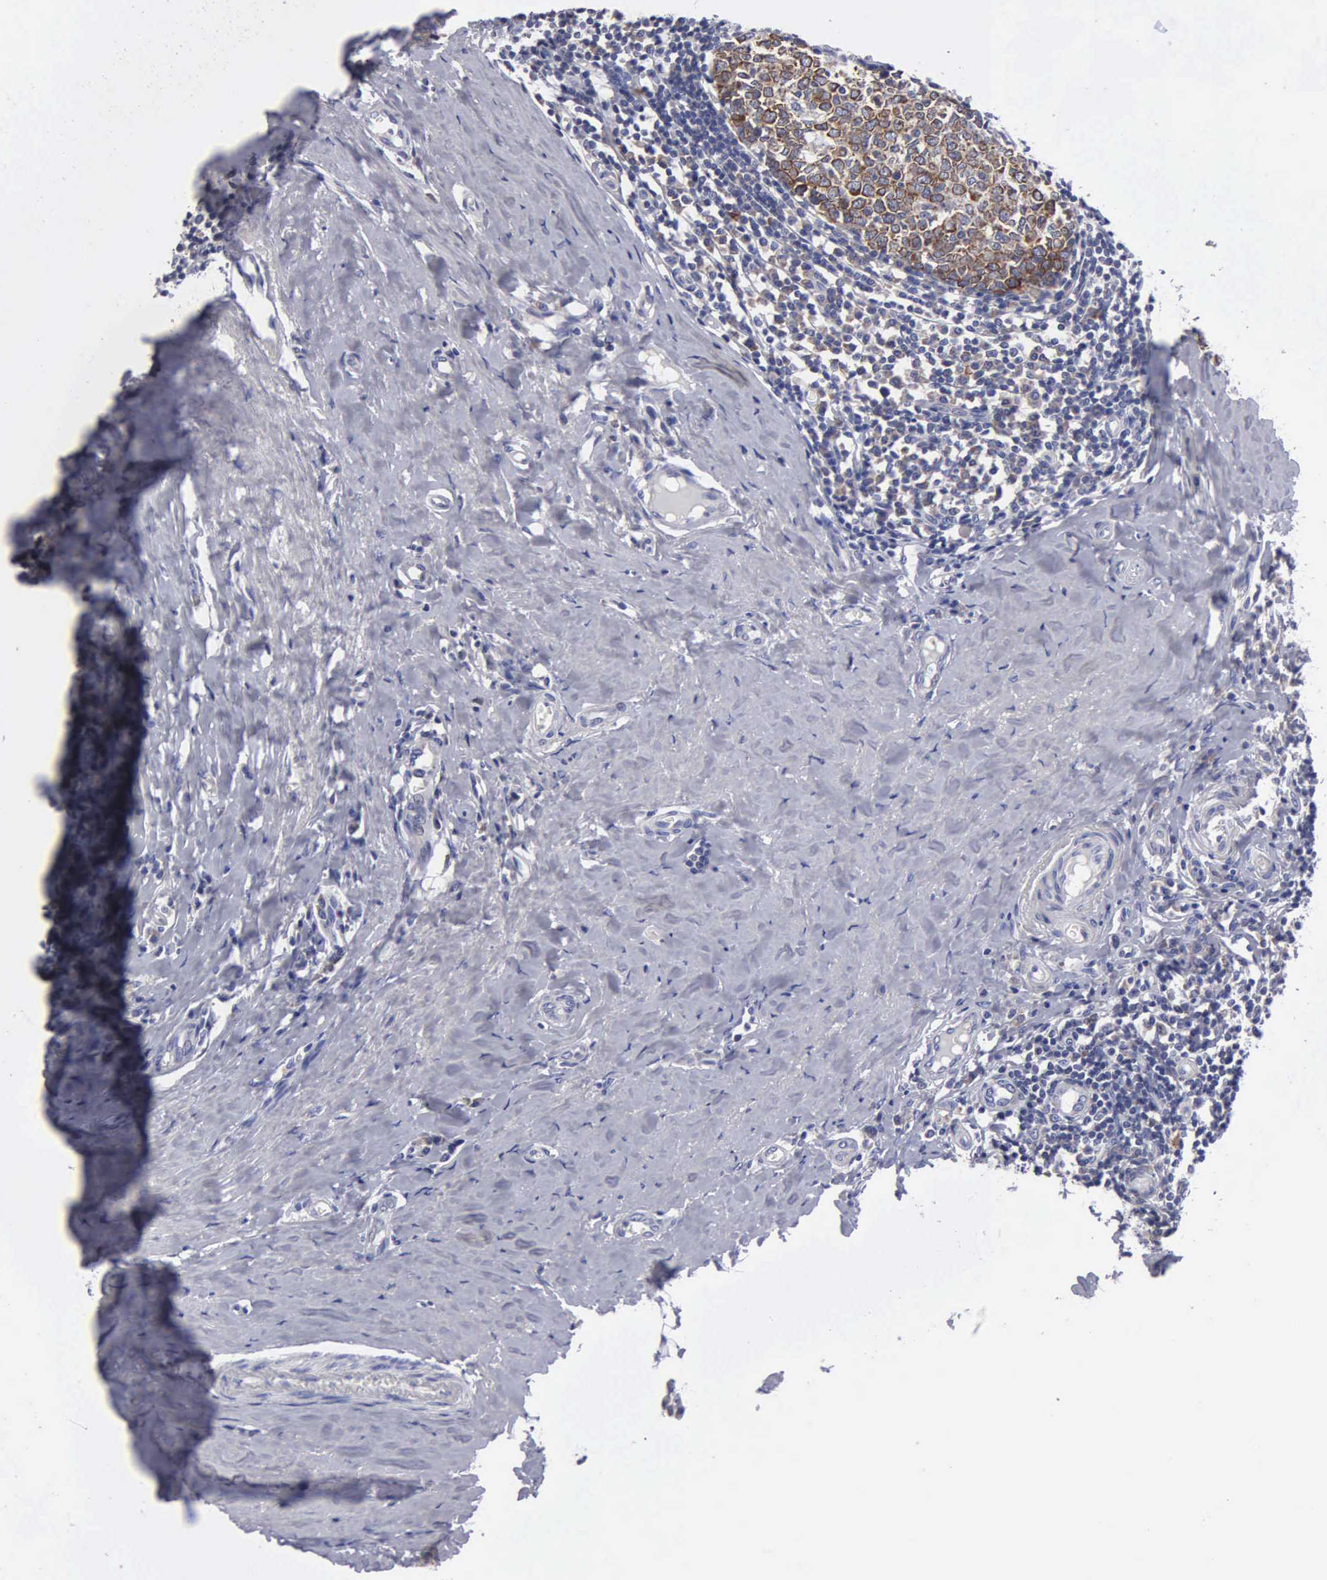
{"staining": {"intensity": "moderate", "quantity": ">75%", "location": "cytoplasmic/membranous"}, "tissue": "tonsil", "cell_type": "Germinal center cells", "image_type": "normal", "snomed": [{"axis": "morphology", "description": "Normal tissue, NOS"}, {"axis": "topography", "description": "Tonsil"}], "caption": "Immunohistochemical staining of unremarkable tonsil reveals >75% levels of moderate cytoplasmic/membranous protein staining in approximately >75% of germinal center cells.", "gene": "TXLNG", "patient": {"sex": "female", "age": 41}}